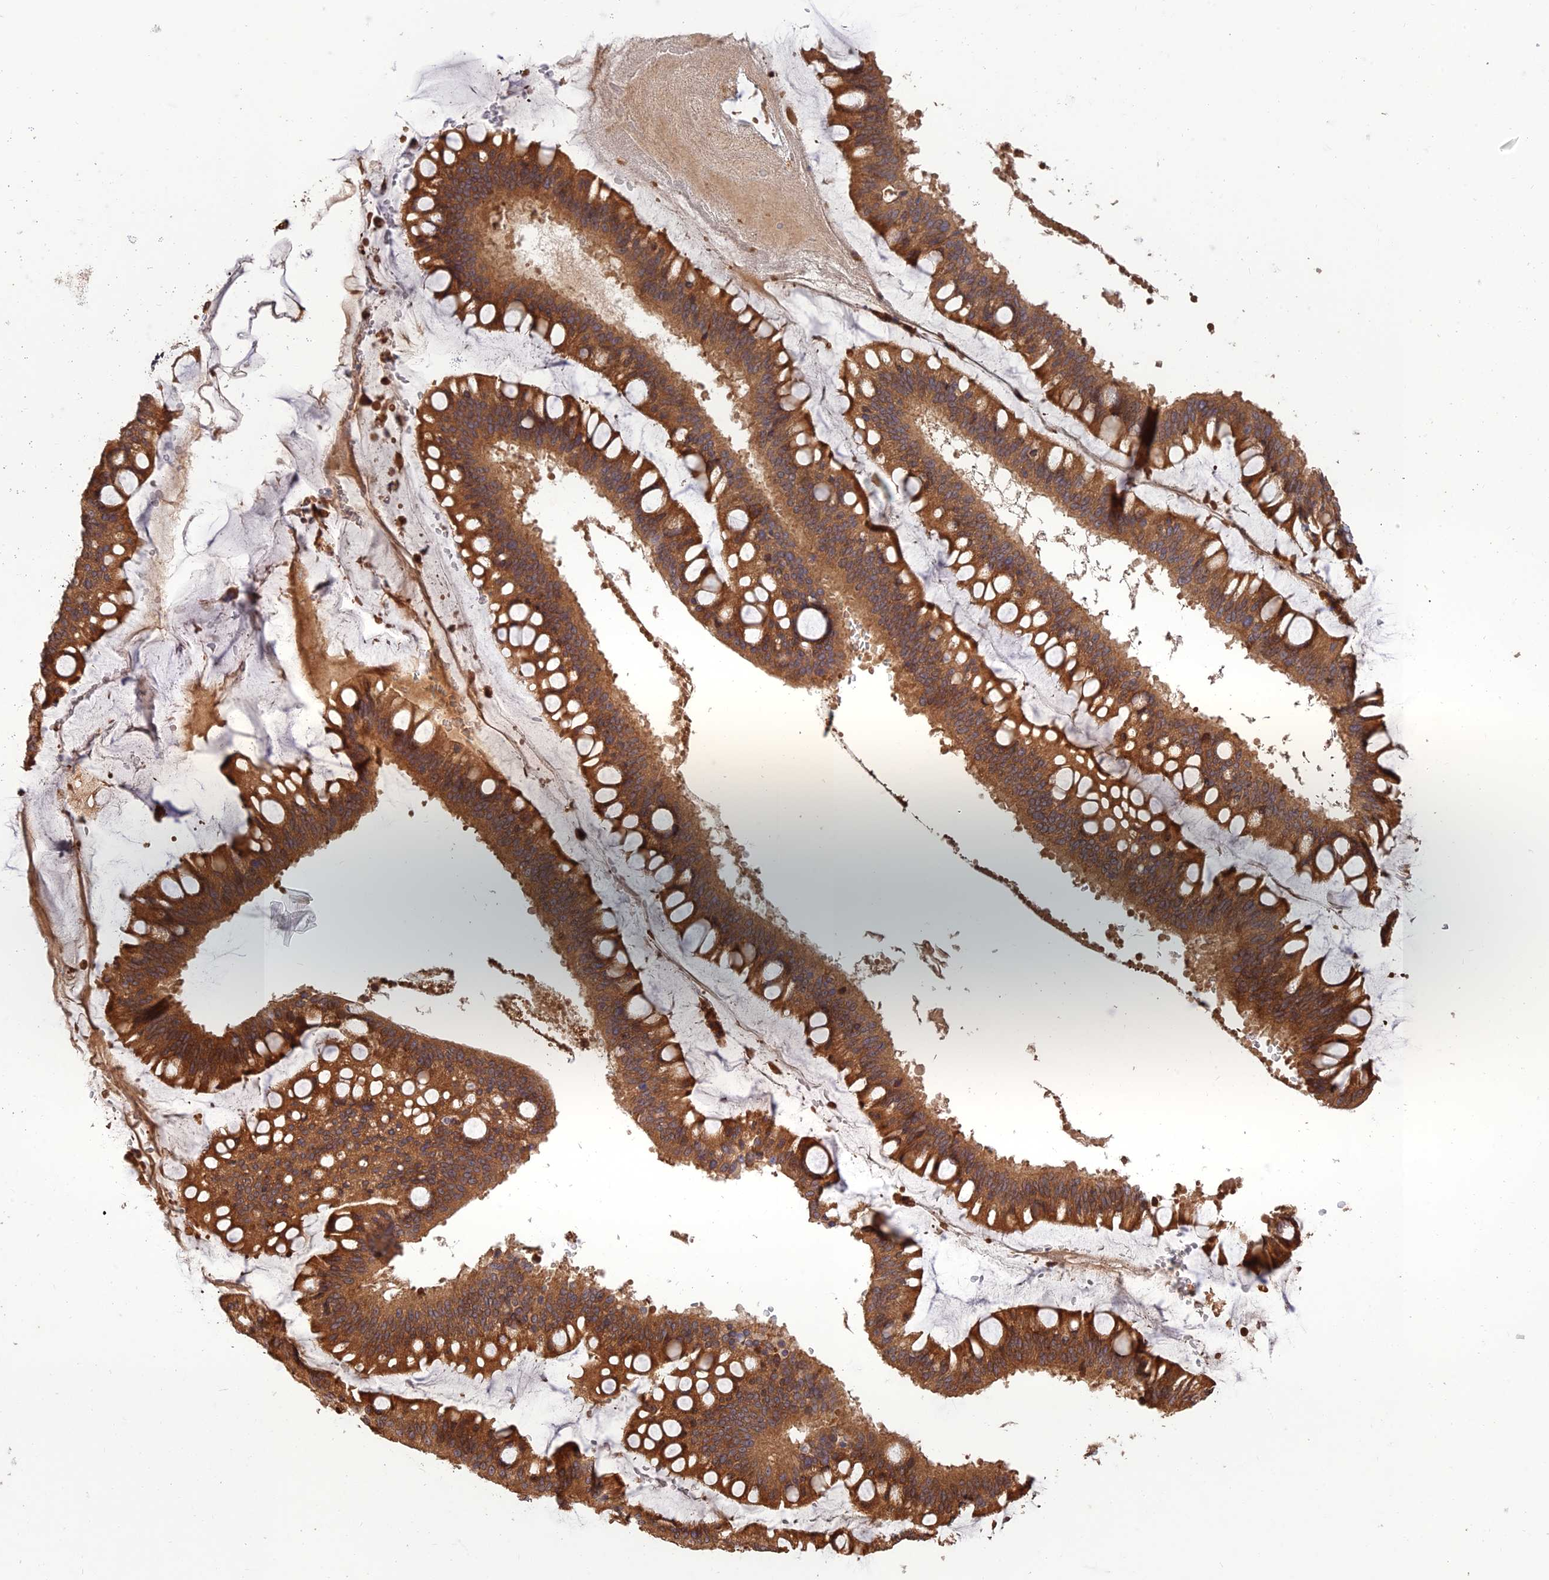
{"staining": {"intensity": "strong", "quantity": ">75%", "location": "cytoplasmic/membranous"}, "tissue": "ovarian cancer", "cell_type": "Tumor cells", "image_type": "cancer", "snomed": [{"axis": "morphology", "description": "Cystadenocarcinoma, mucinous, NOS"}, {"axis": "topography", "description": "Ovary"}], "caption": "A brown stain labels strong cytoplasmic/membranous expression of a protein in human mucinous cystadenocarcinoma (ovarian) tumor cells. The staining was performed using DAB, with brown indicating positive protein expression. Nuclei are stained blue with hematoxylin.", "gene": "CREBL2", "patient": {"sex": "female", "age": 73}}